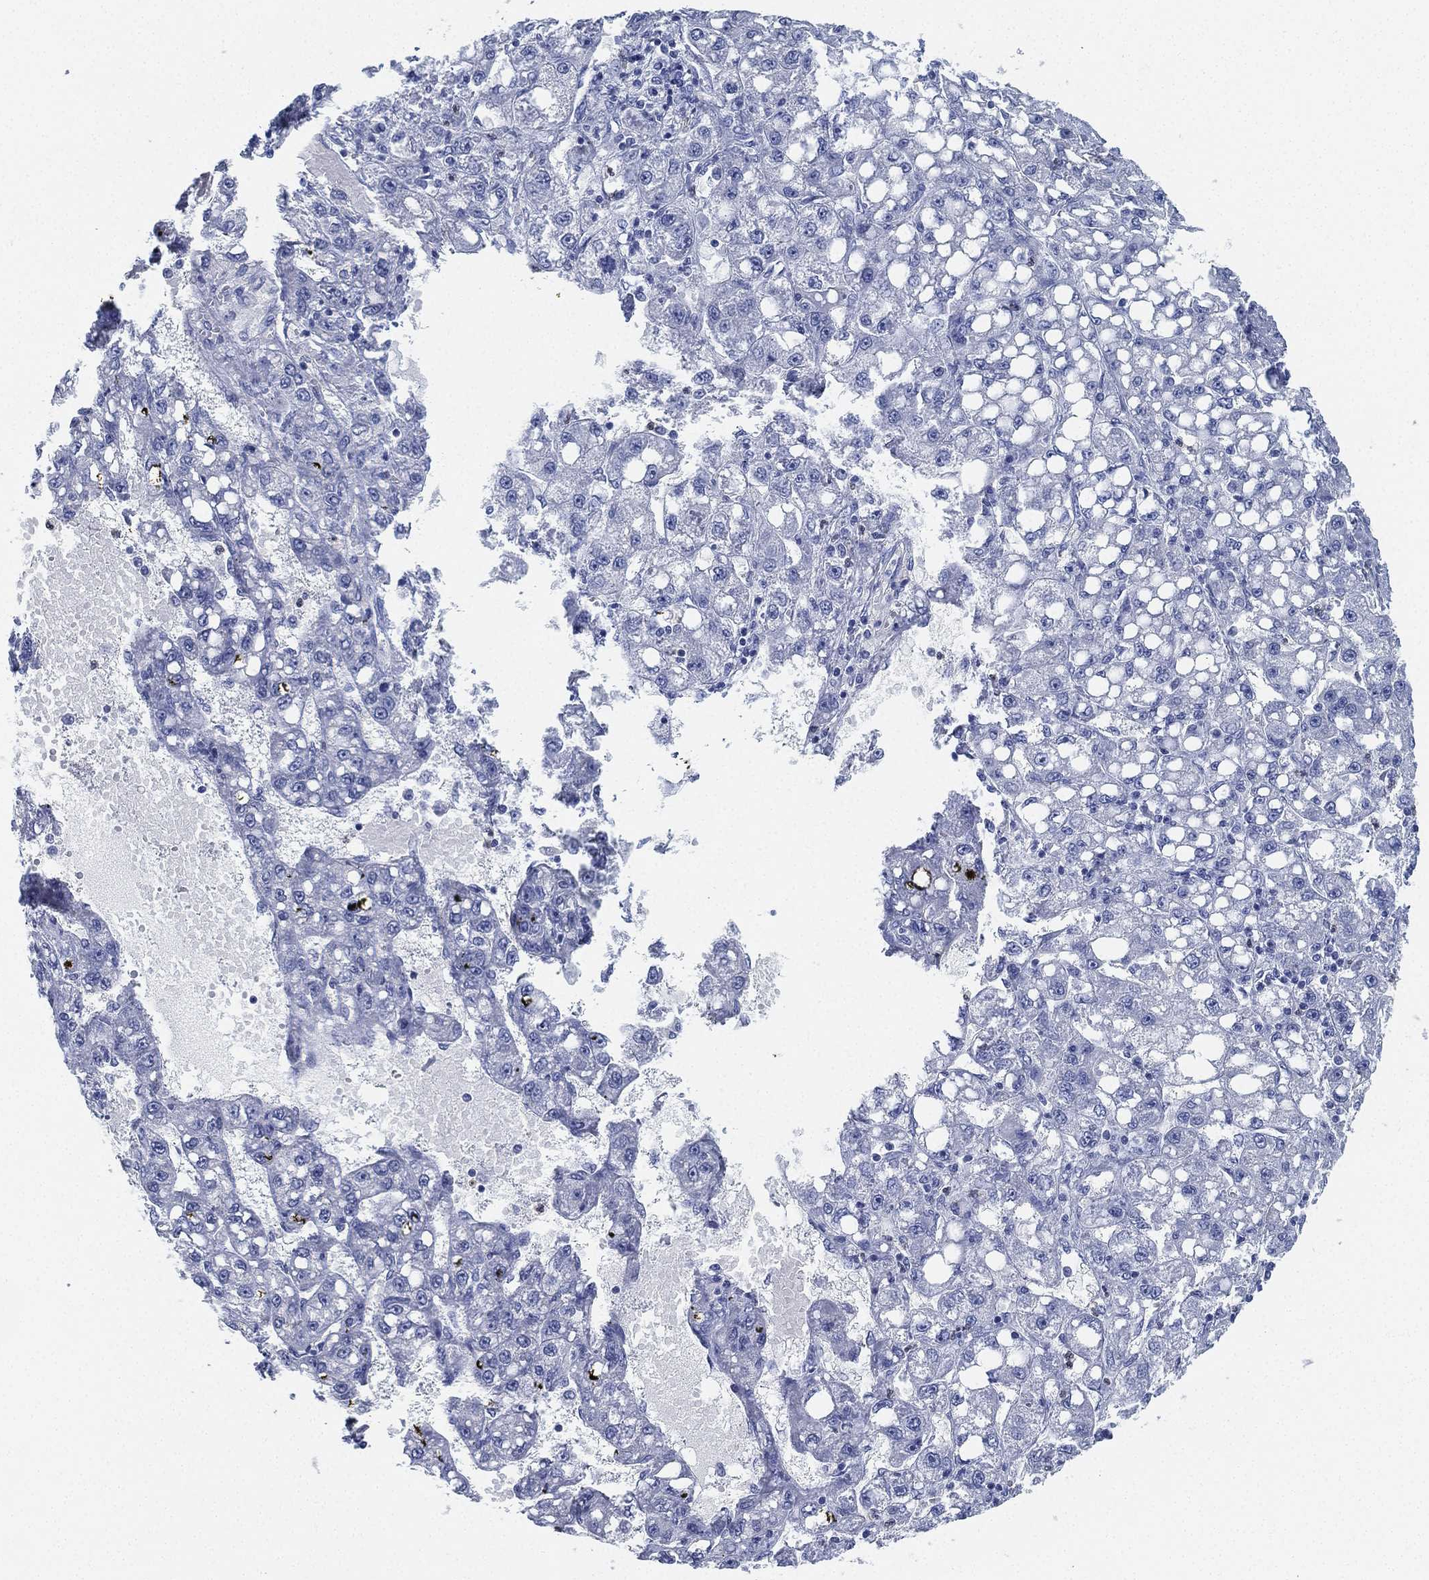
{"staining": {"intensity": "negative", "quantity": "none", "location": "none"}, "tissue": "liver cancer", "cell_type": "Tumor cells", "image_type": "cancer", "snomed": [{"axis": "morphology", "description": "Carcinoma, Hepatocellular, NOS"}, {"axis": "topography", "description": "Liver"}], "caption": "This is a micrograph of immunohistochemistry staining of liver cancer (hepatocellular carcinoma), which shows no positivity in tumor cells.", "gene": "DEFB121", "patient": {"sex": "female", "age": 65}}